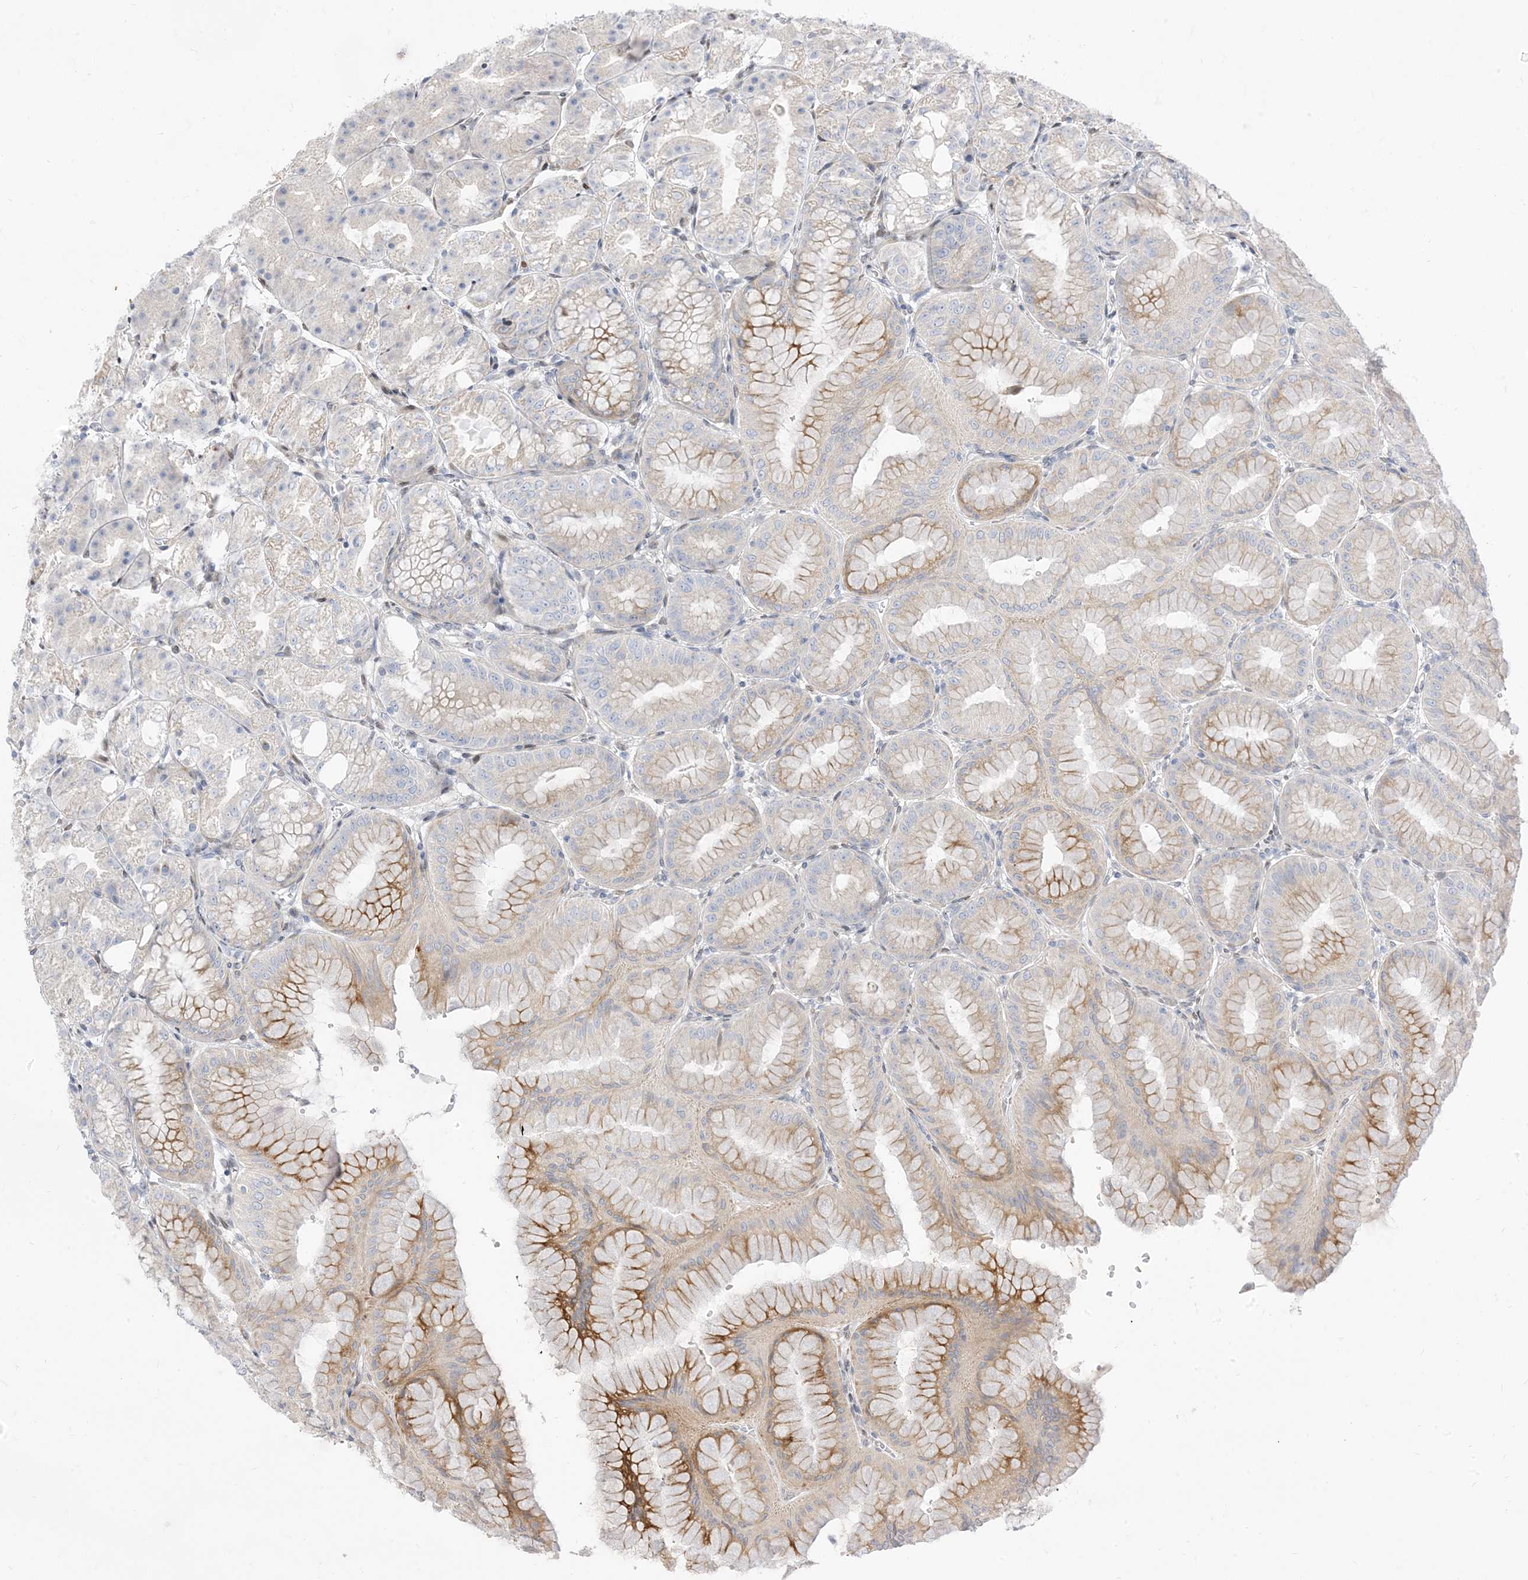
{"staining": {"intensity": "moderate", "quantity": "25%-75%", "location": "cytoplasmic/membranous"}, "tissue": "stomach", "cell_type": "Glandular cells", "image_type": "normal", "snomed": [{"axis": "morphology", "description": "Normal tissue, NOS"}, {"axis": "topography", "description": "Stomach, lower"}], "caption": "An image showing moderate cytoplasmic/membranous expression in about 25%-75% of glandular cells in unremarkable stomach, as visualized by brown immunohistochemical staining.", "gene": "TYSND1", "patient": {"sex": "male", "age": 71}}